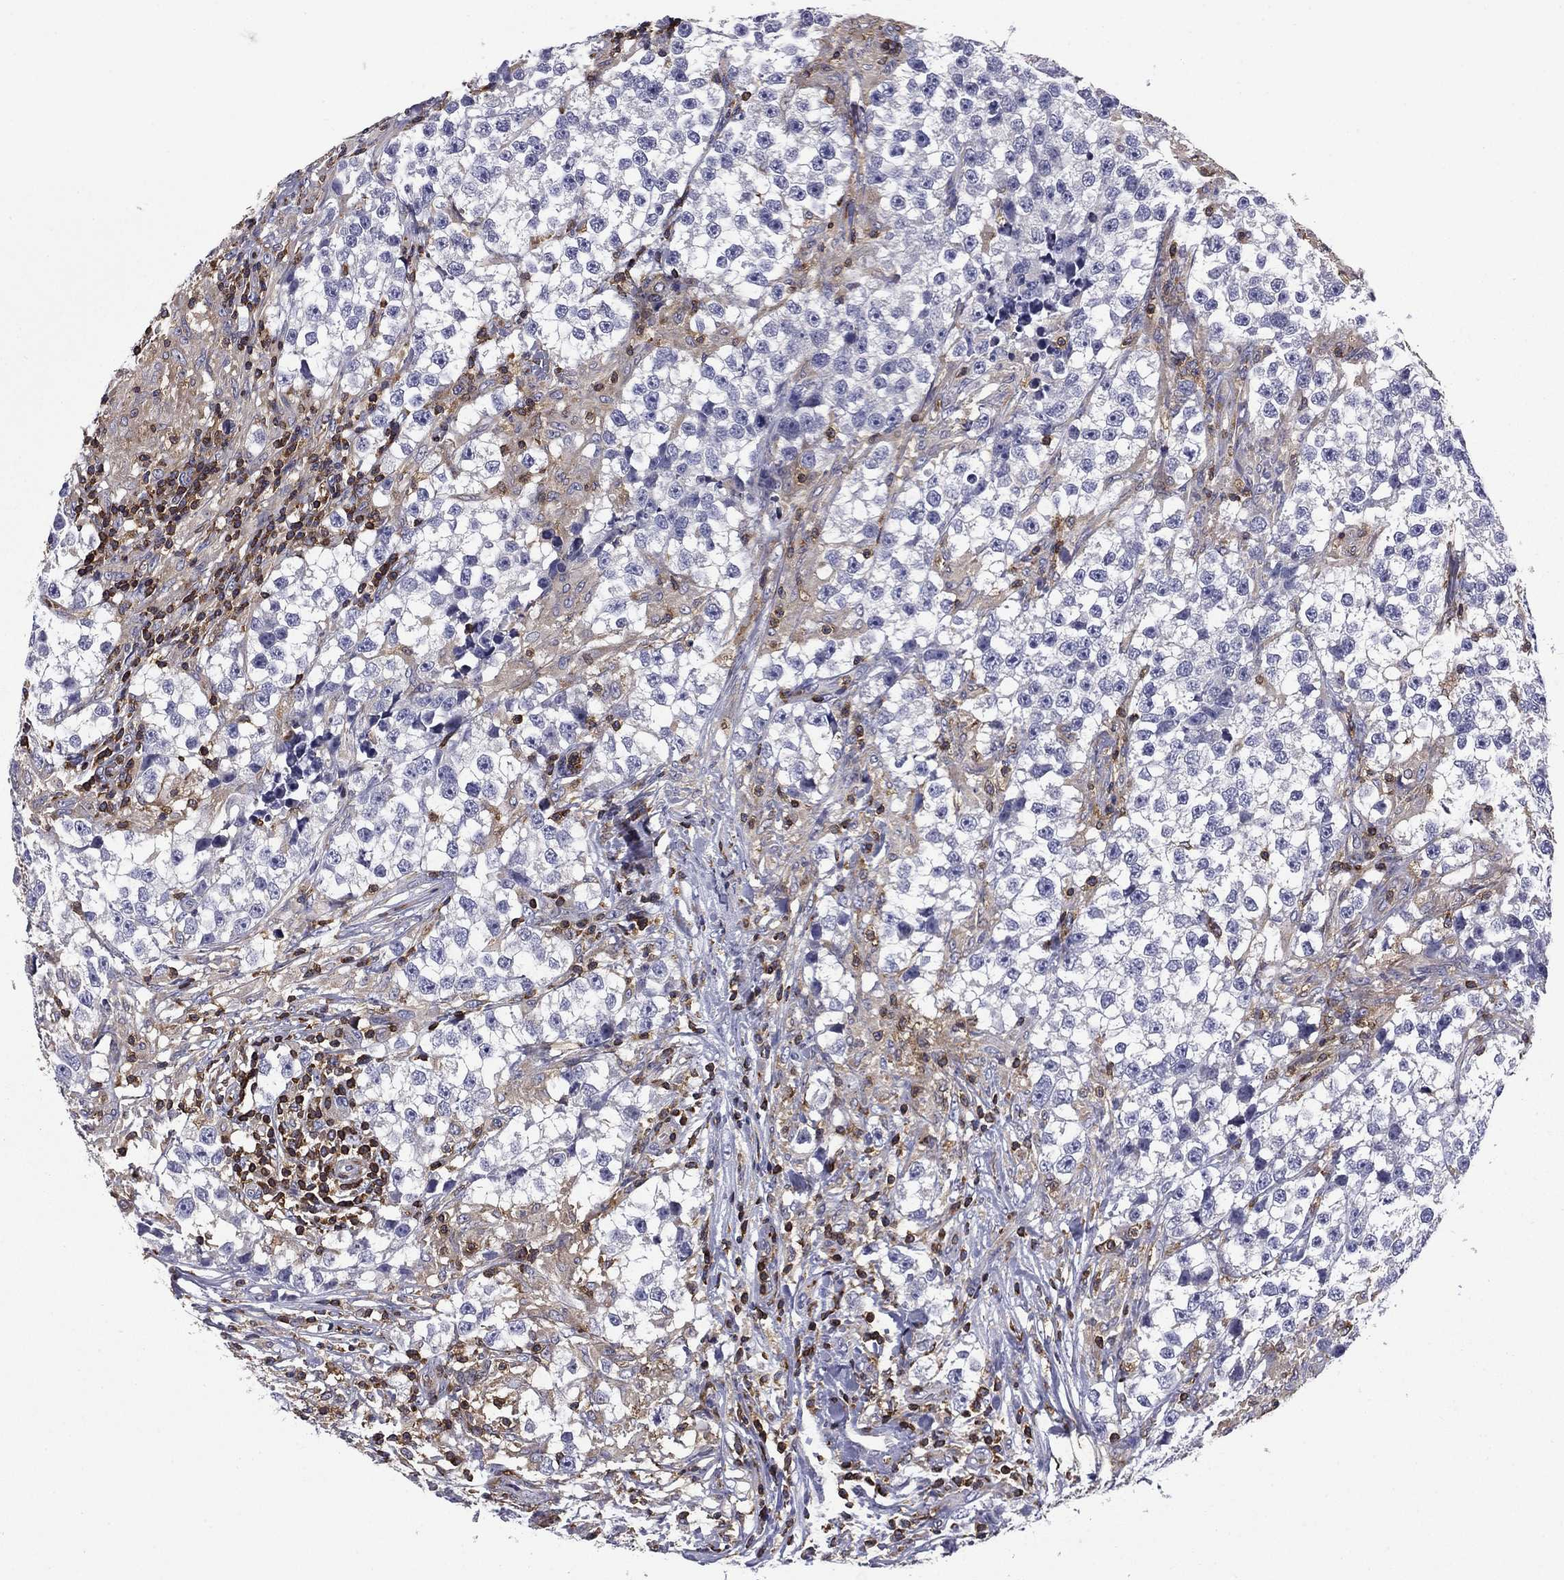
{"staining": {"intensity": "negative", "quantity": "none", "location": "none"}, "tissue": "testis cancer", "cell_type": "Tumor cells", "image_type": "cancer", "snomed": [{"axis": "morphology", "description": "Seminoma, NOS"}, {"axis": "topography", "description": "Testis"}], "caption": "Protein analysis of seminoma (testis) displays no significant staining in tumor cells.", "gene": "ARHGAP45", "patient": {"sex": "male", "age": 46}}